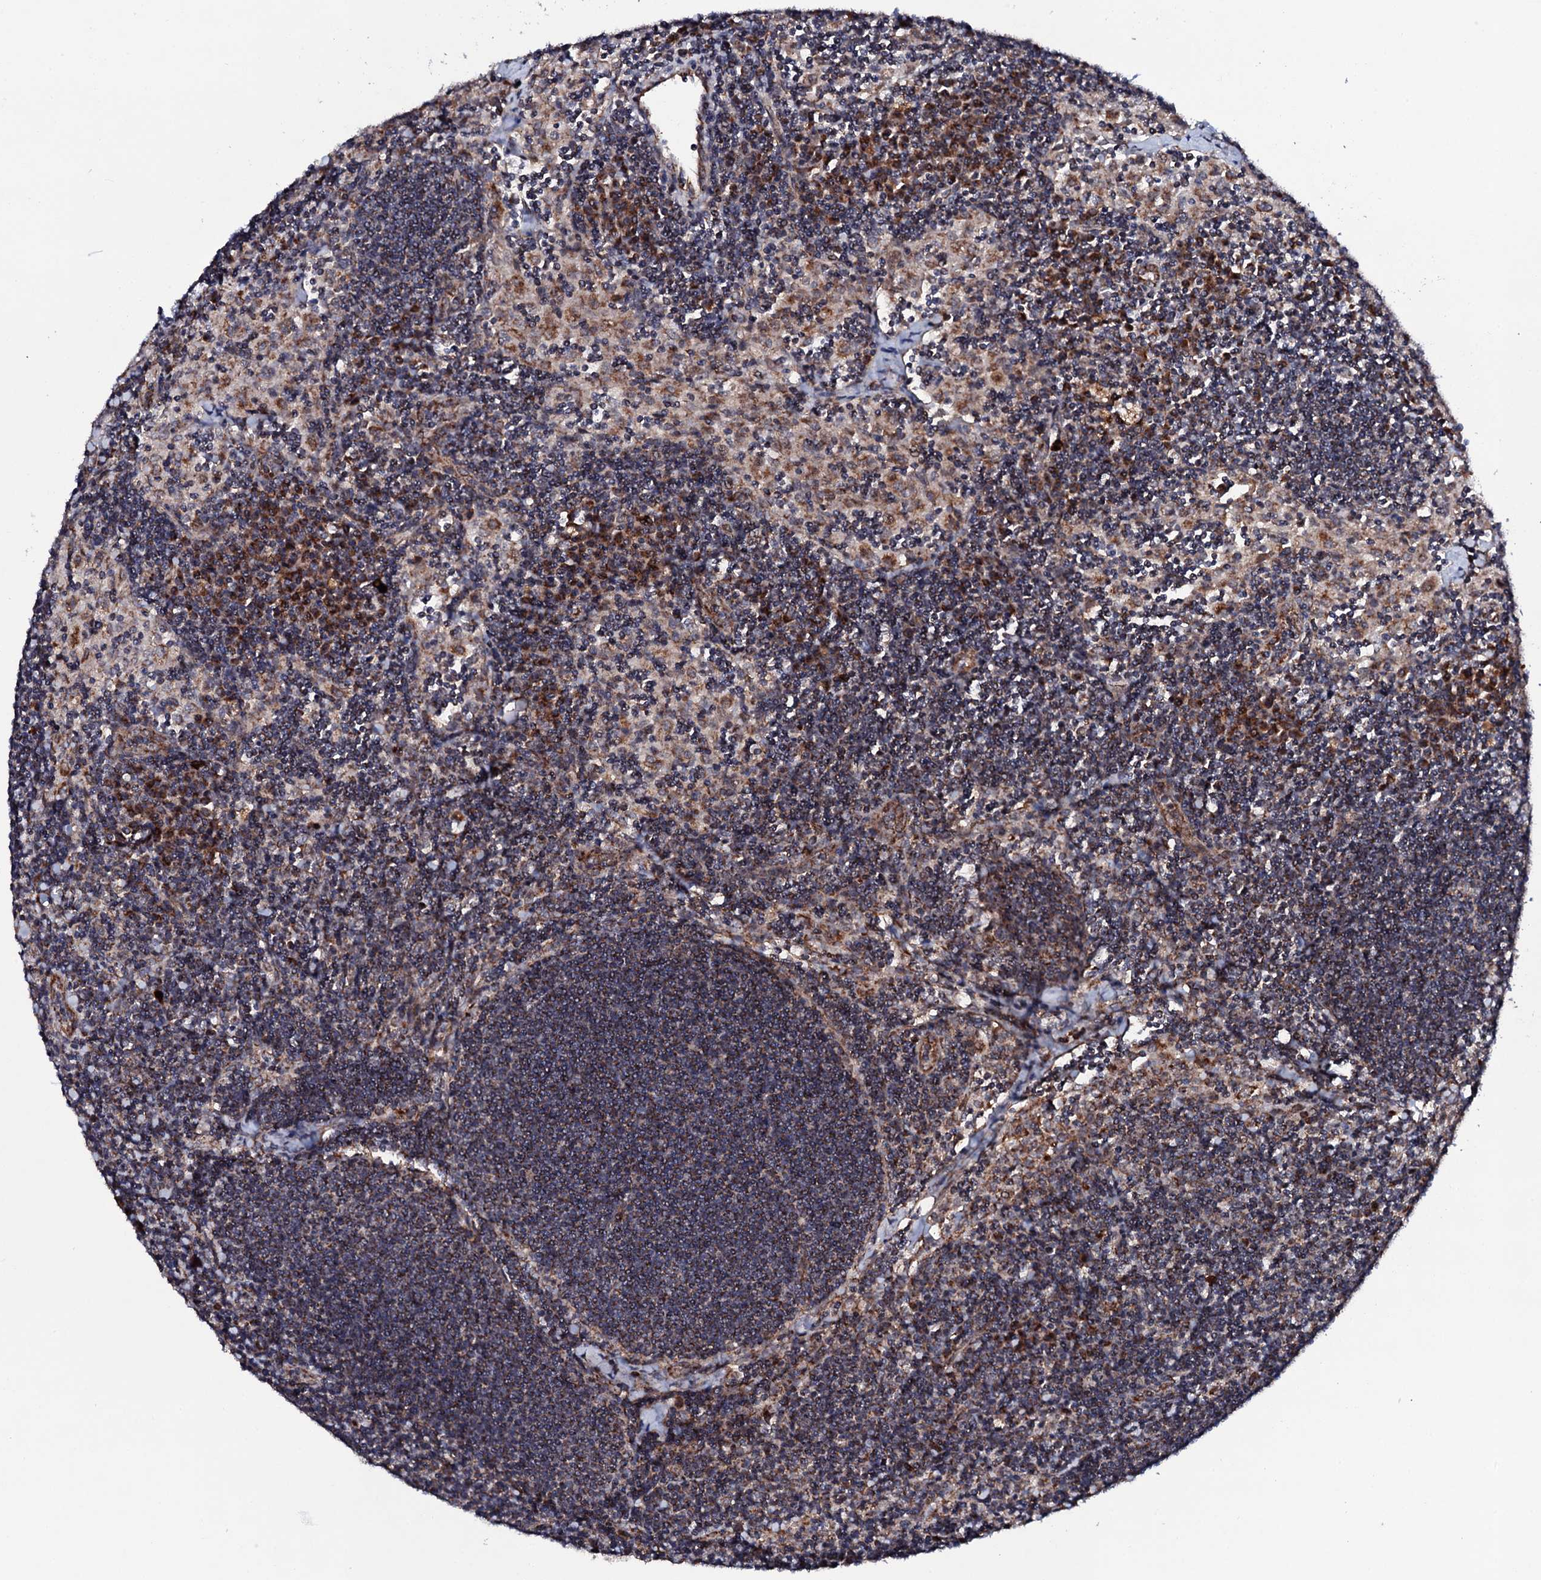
{"staining": {"intensity": "moderate", "quantity": ">75%", "location": "cytoplasmic/membranous"}, "tissue": "lymph node", "cell_type": "Germinal center cells", "image_type": "normal", "snomed": [{"axis": "morphology", "description": "Normal tissue, NOS"}, {"axis": "topography", "description": "Lymph node"}], "caption": "A photomicrograph of human lymph node stained for a protein reveals moderate cytoplasmic/membranous brown staining in germinal center cells. (IHC, brightfield microscopy, high magnification).", "gene": "MTIF3", "patient": {"sex": "male", "age": 24}}